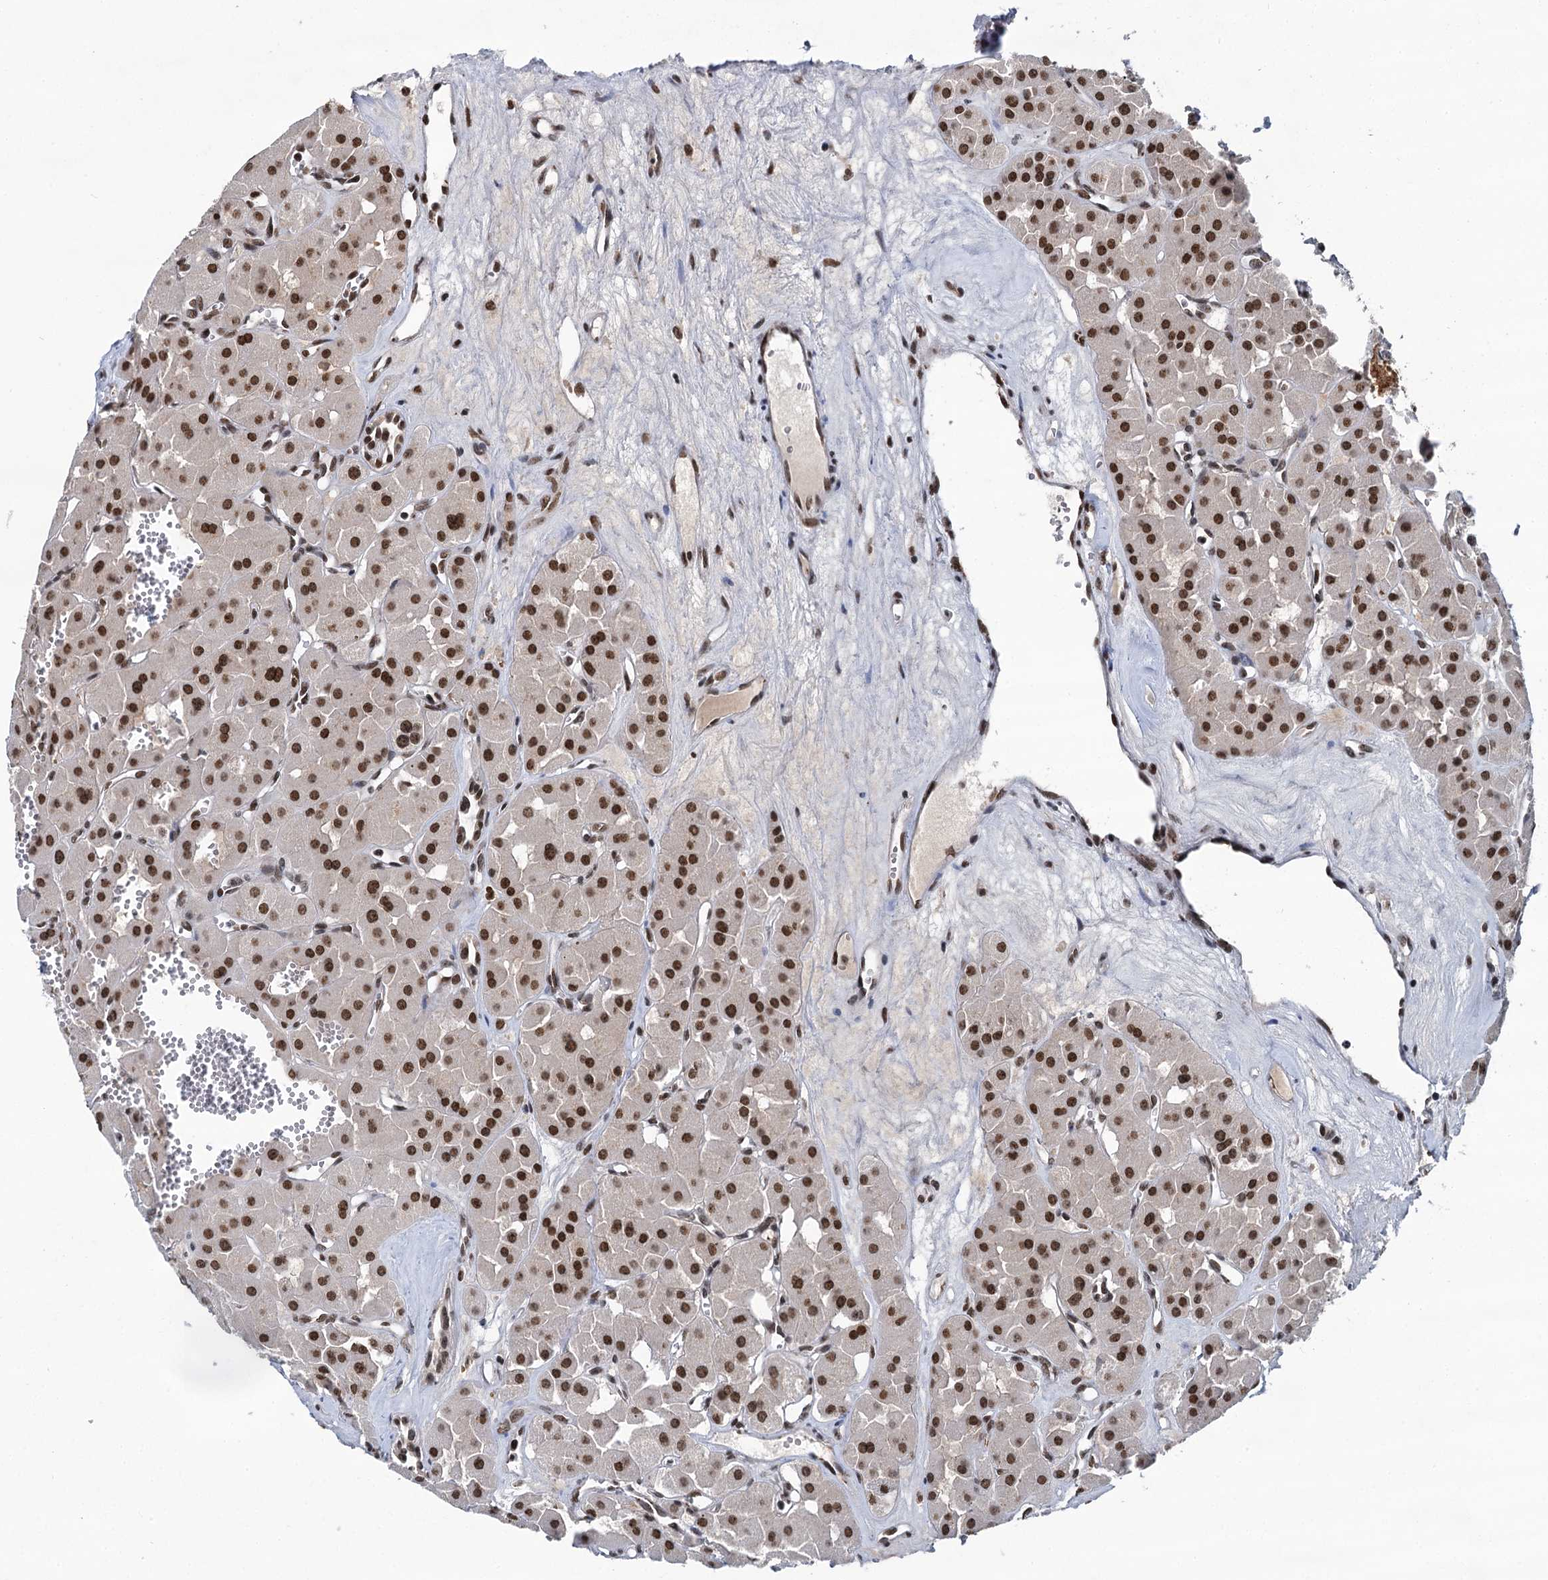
{"staining": {"intensity": "strong", "quantity": ">75%", "location": "nuclear"}, "tissue": "renal cancer", "cell_type": "Tumor cells", "image_type": "cancer", "snomed": [{"axis": "morphology", "description": "Carcinoma, NOS"}, {"axis": "topography", "description": "Kidney"}], "caption": "Brown immunohistochemical staining in renal cancer shows strong nuclear expression in approximately >75% of tumor cells.", "gene": "PPHLN1", "patient": {"sex": "female", "age": 75}}